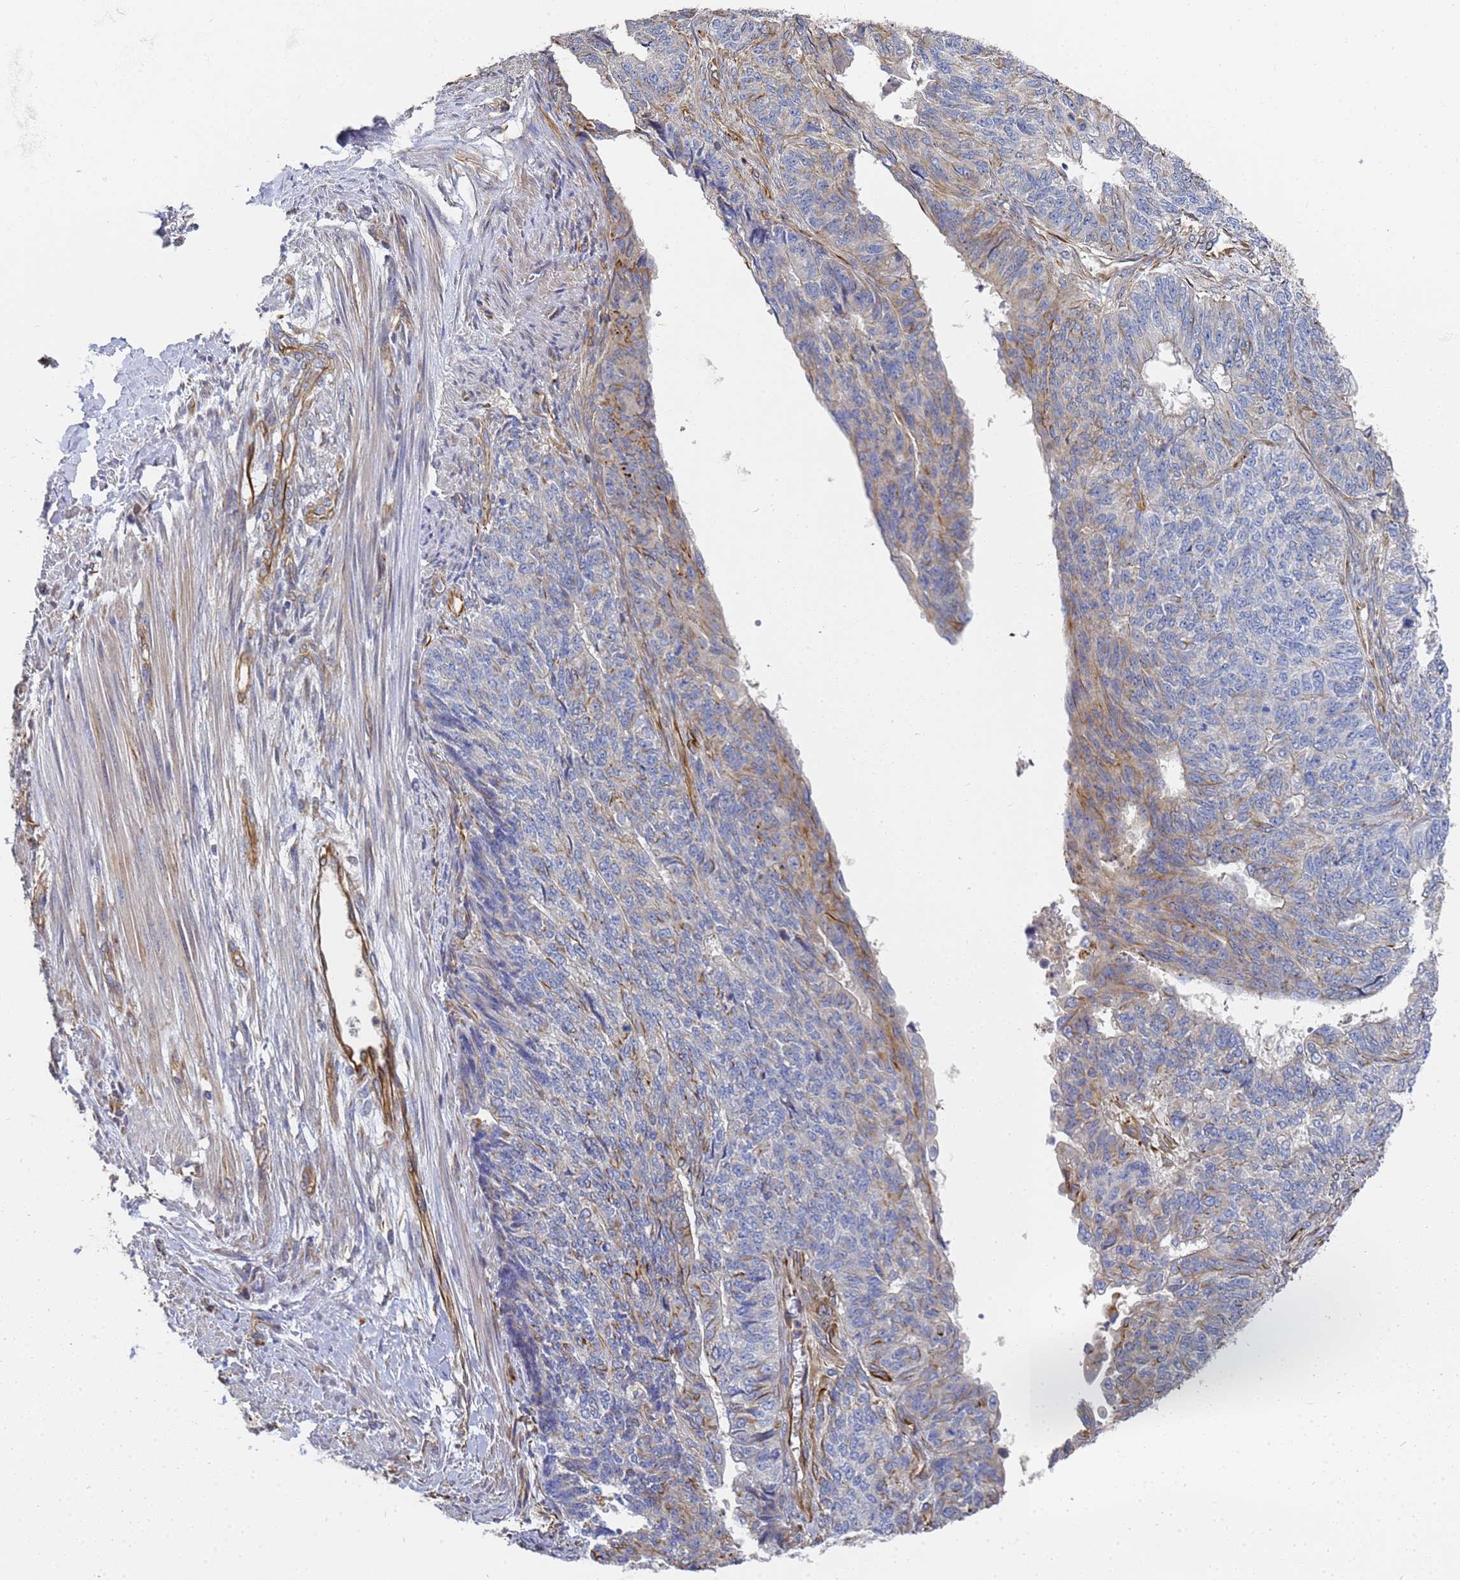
{"staining": {"intensity": "negative", "quantity": "none", "location": "none"}, "tissue": "endometrial cancer", "cell_type": "Tumor cells", "image_type": "cancer", "snomed": [{"axis": "morphology", "description": "Adenocarcinoma, NOS"}, {"axis": "topography", "description": "Endometrium"}], "caption": "Histopathology image shows no protein positivity in tumor cells of endometrial cancer (adenocarcinoma) tissue.", "gene": "SYT13", "patient": {"sex": "female", "age": 32}}